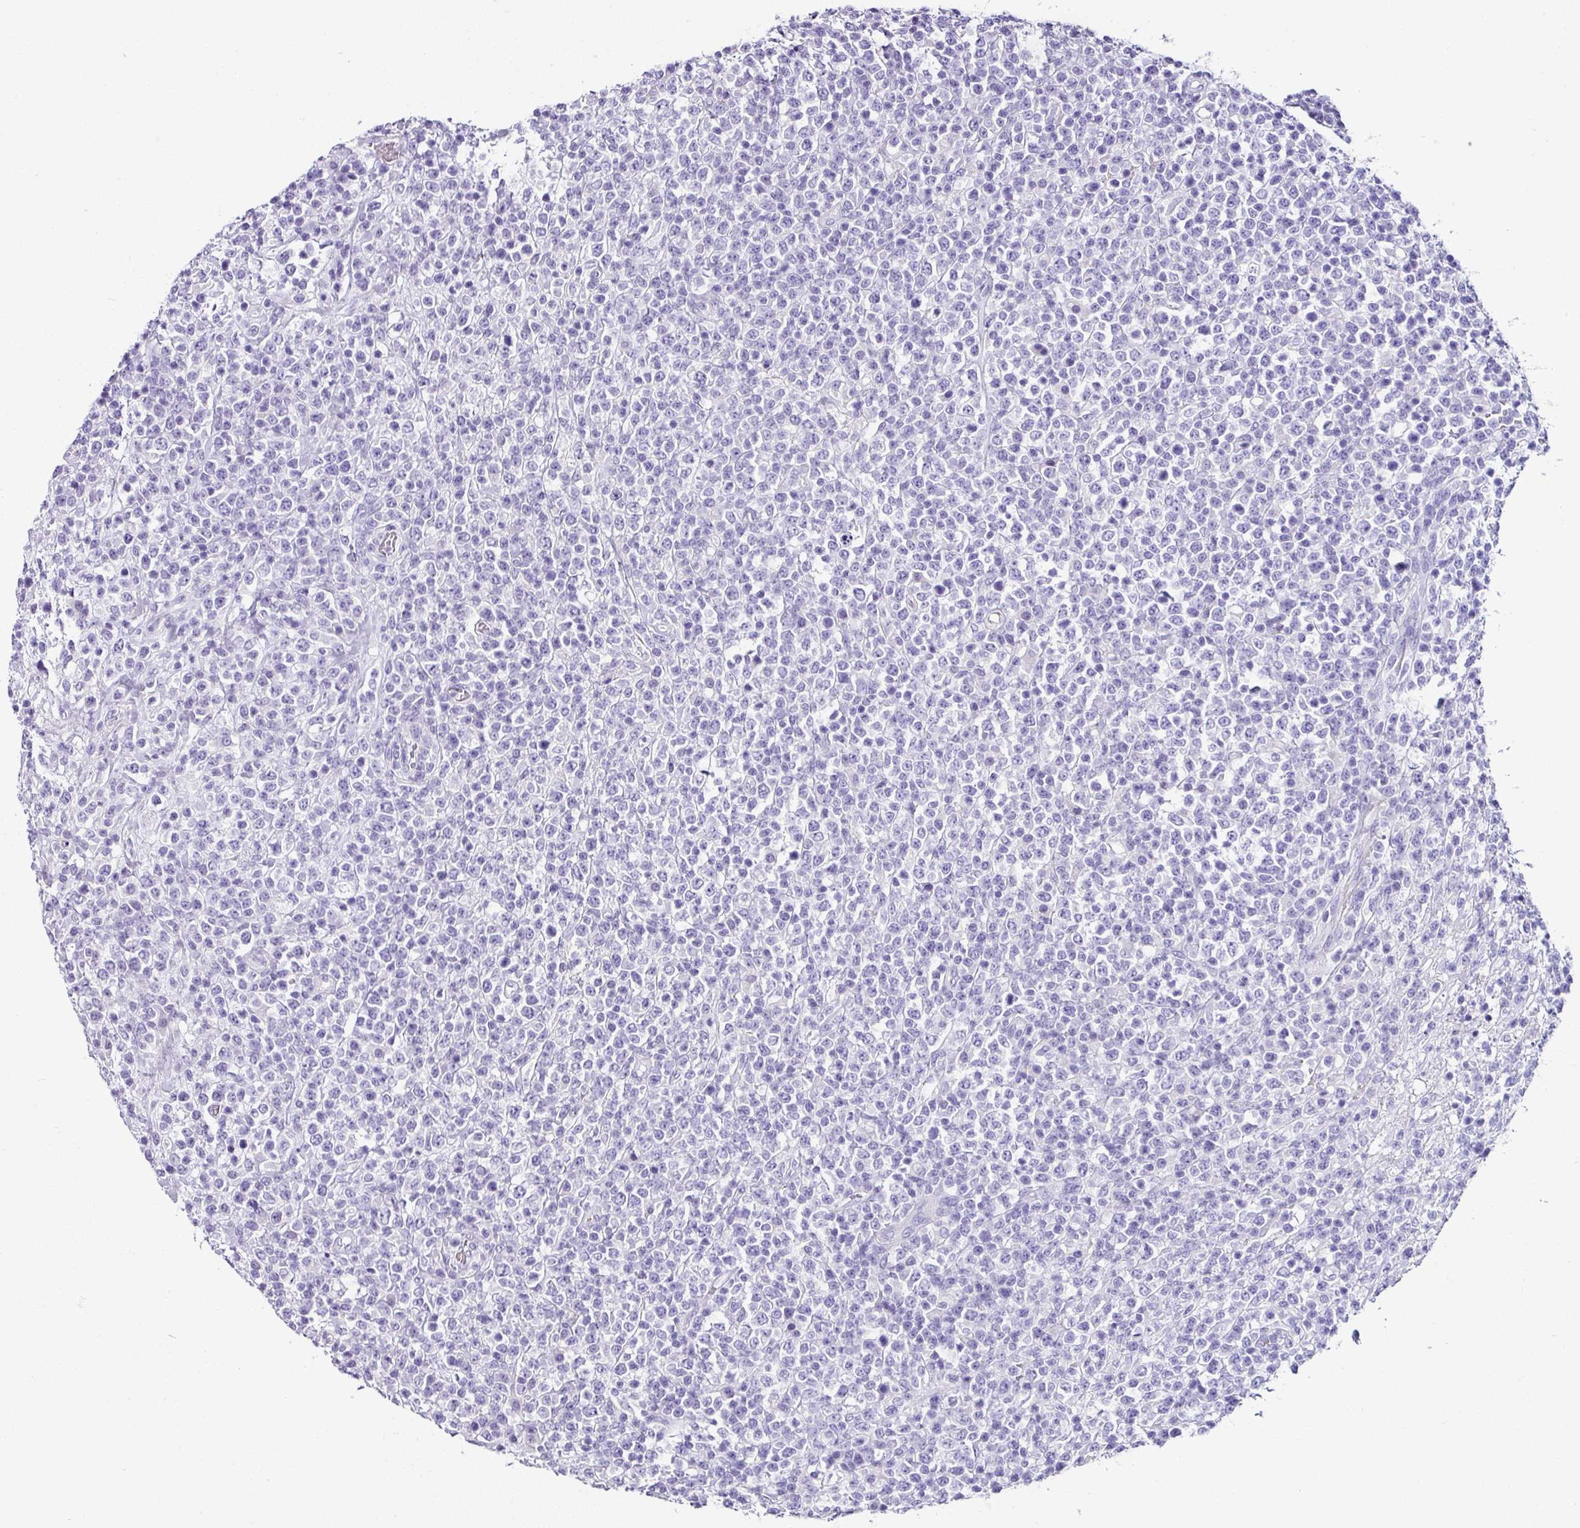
{"staining": {"intensity": "negative", "quantity": "none", "location": "none"}, "tissue": "lymphoma", "cell_type": "Tumor cells", "image_type": "cancer", "snomed": [{"axis": "morphology", "description": "Malignant lymphoma, non-Hodgkin's type, High grade"}, {"axis": "topography", "description": "Colon"}], "caption": "The IHC micrograph has no significant expression in tumor cells of high-grade malignant lymphoma, non-Hodgkin's type tissue. Brightfield microscopy of IHC stained with DAB (3,3'-diaminobenzidine) (brown) and hematoxylin (blue), captured at high magnification.", "gene": "NAPSA", "patient": {"sex": "female", "age": 53}}